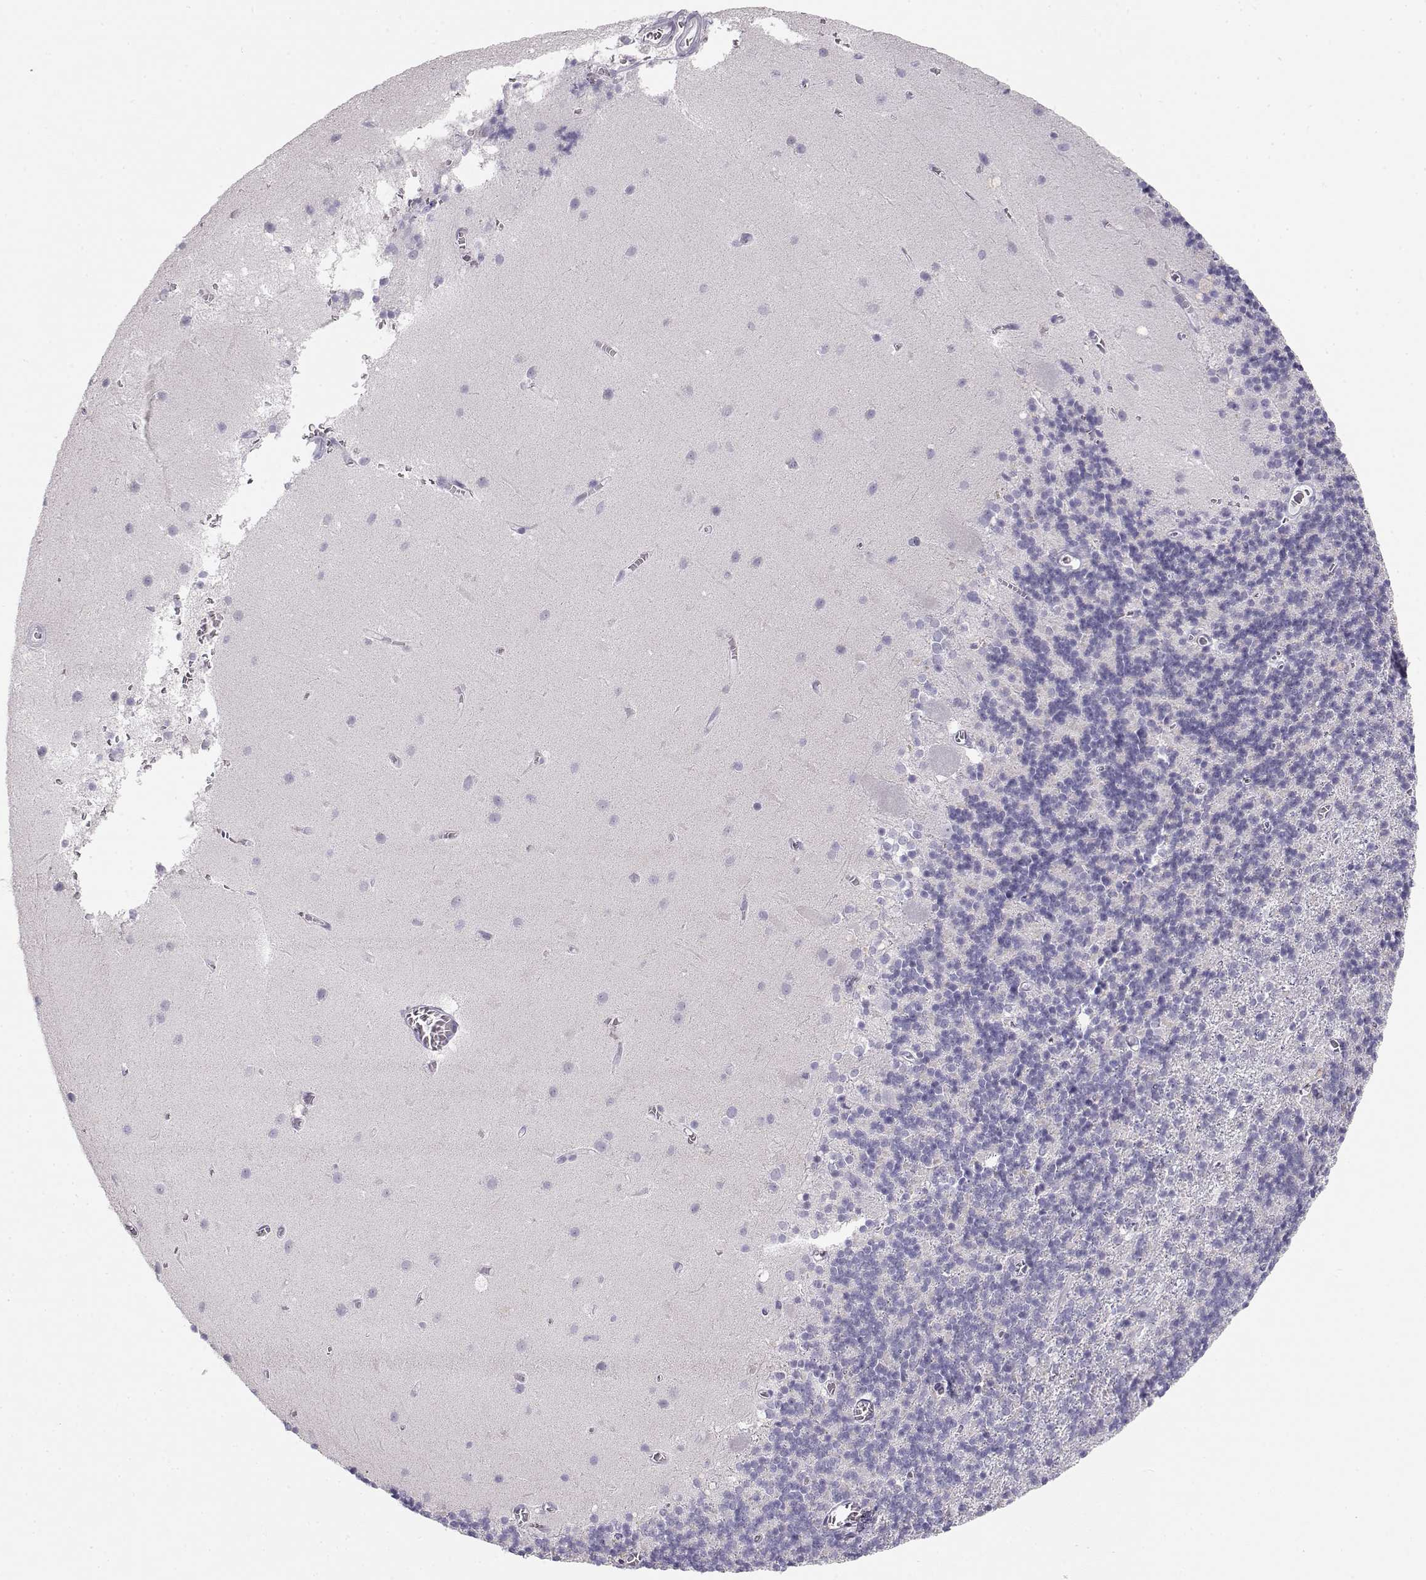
{"staining": {"intensity": "negative", "quantity": "none", "location": "none"}, "tissue": "cerebellum", "cell_type": "Cells in granular layer", "image_type": "normal", "snomed": [{"axis": "morphology", "description": "Normal tissue, NOS"}, {"axis": "topography", "description": "Cerebellum"}], "caption": "This is a histopathology image of IHC staining of benign cerebellum, which shows no staining in cells in granular layer.", "gene": "NUTM1", "patient": {"sex": "male", "age": 70}}